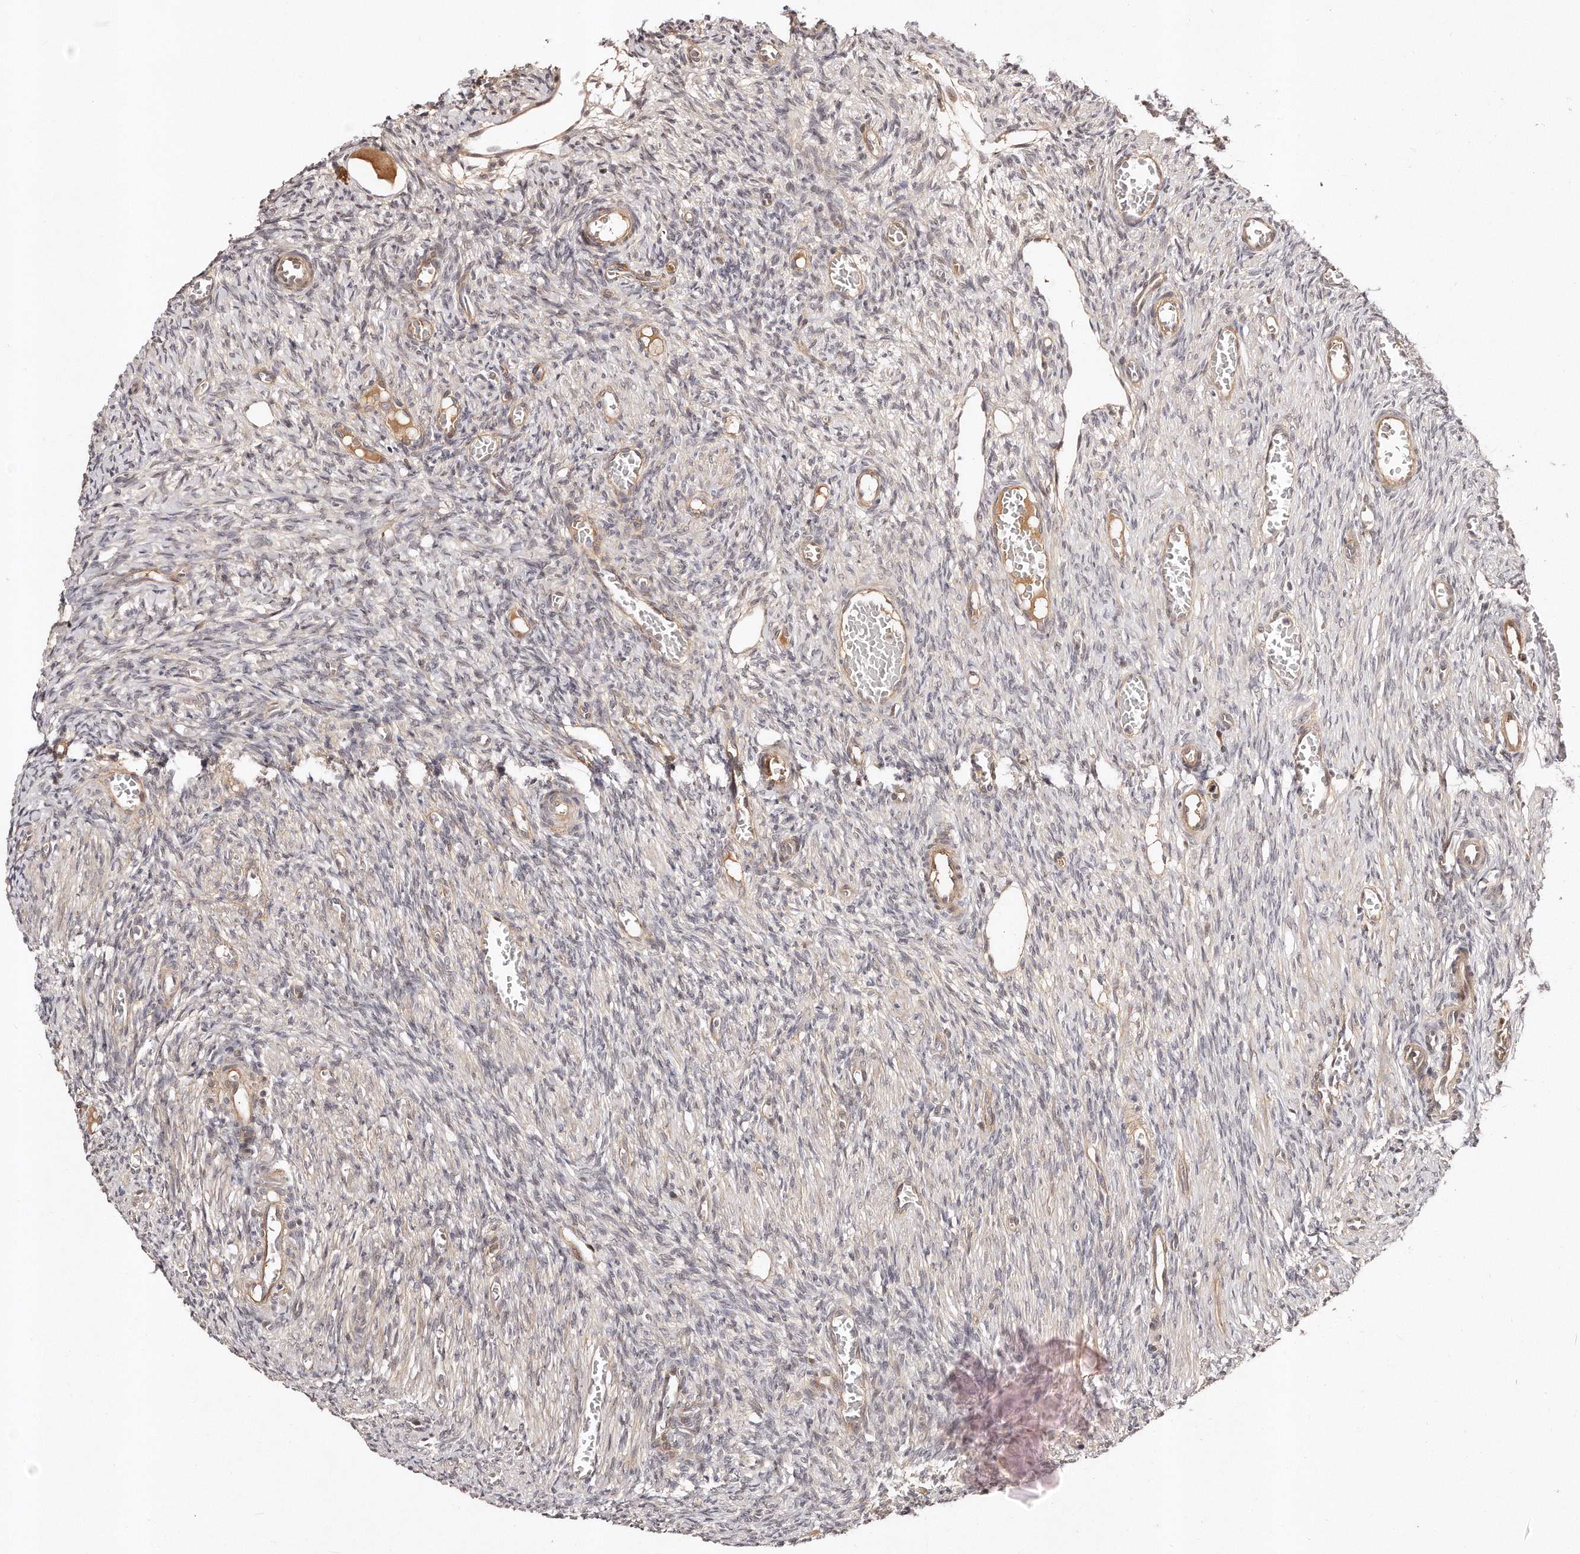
{"staining": {"intensity": "negative", "quantity": "none", "location": "none"}, "tissue": "ovary", "cell_type": "Ovarian stroma cells", "image_type": "normal", "snomed": [{"axis": "morphology", "description": "Normal tissue, NOS"}, {"axis": "topography", "description": "Ovary"}], "caption": "This is an IHC histopathology image of unremarkable human ovary. There is no positivity in ovarian stroma cells.", "gene": "SOX4", "patient": {"sex": "female", "age": 27}}